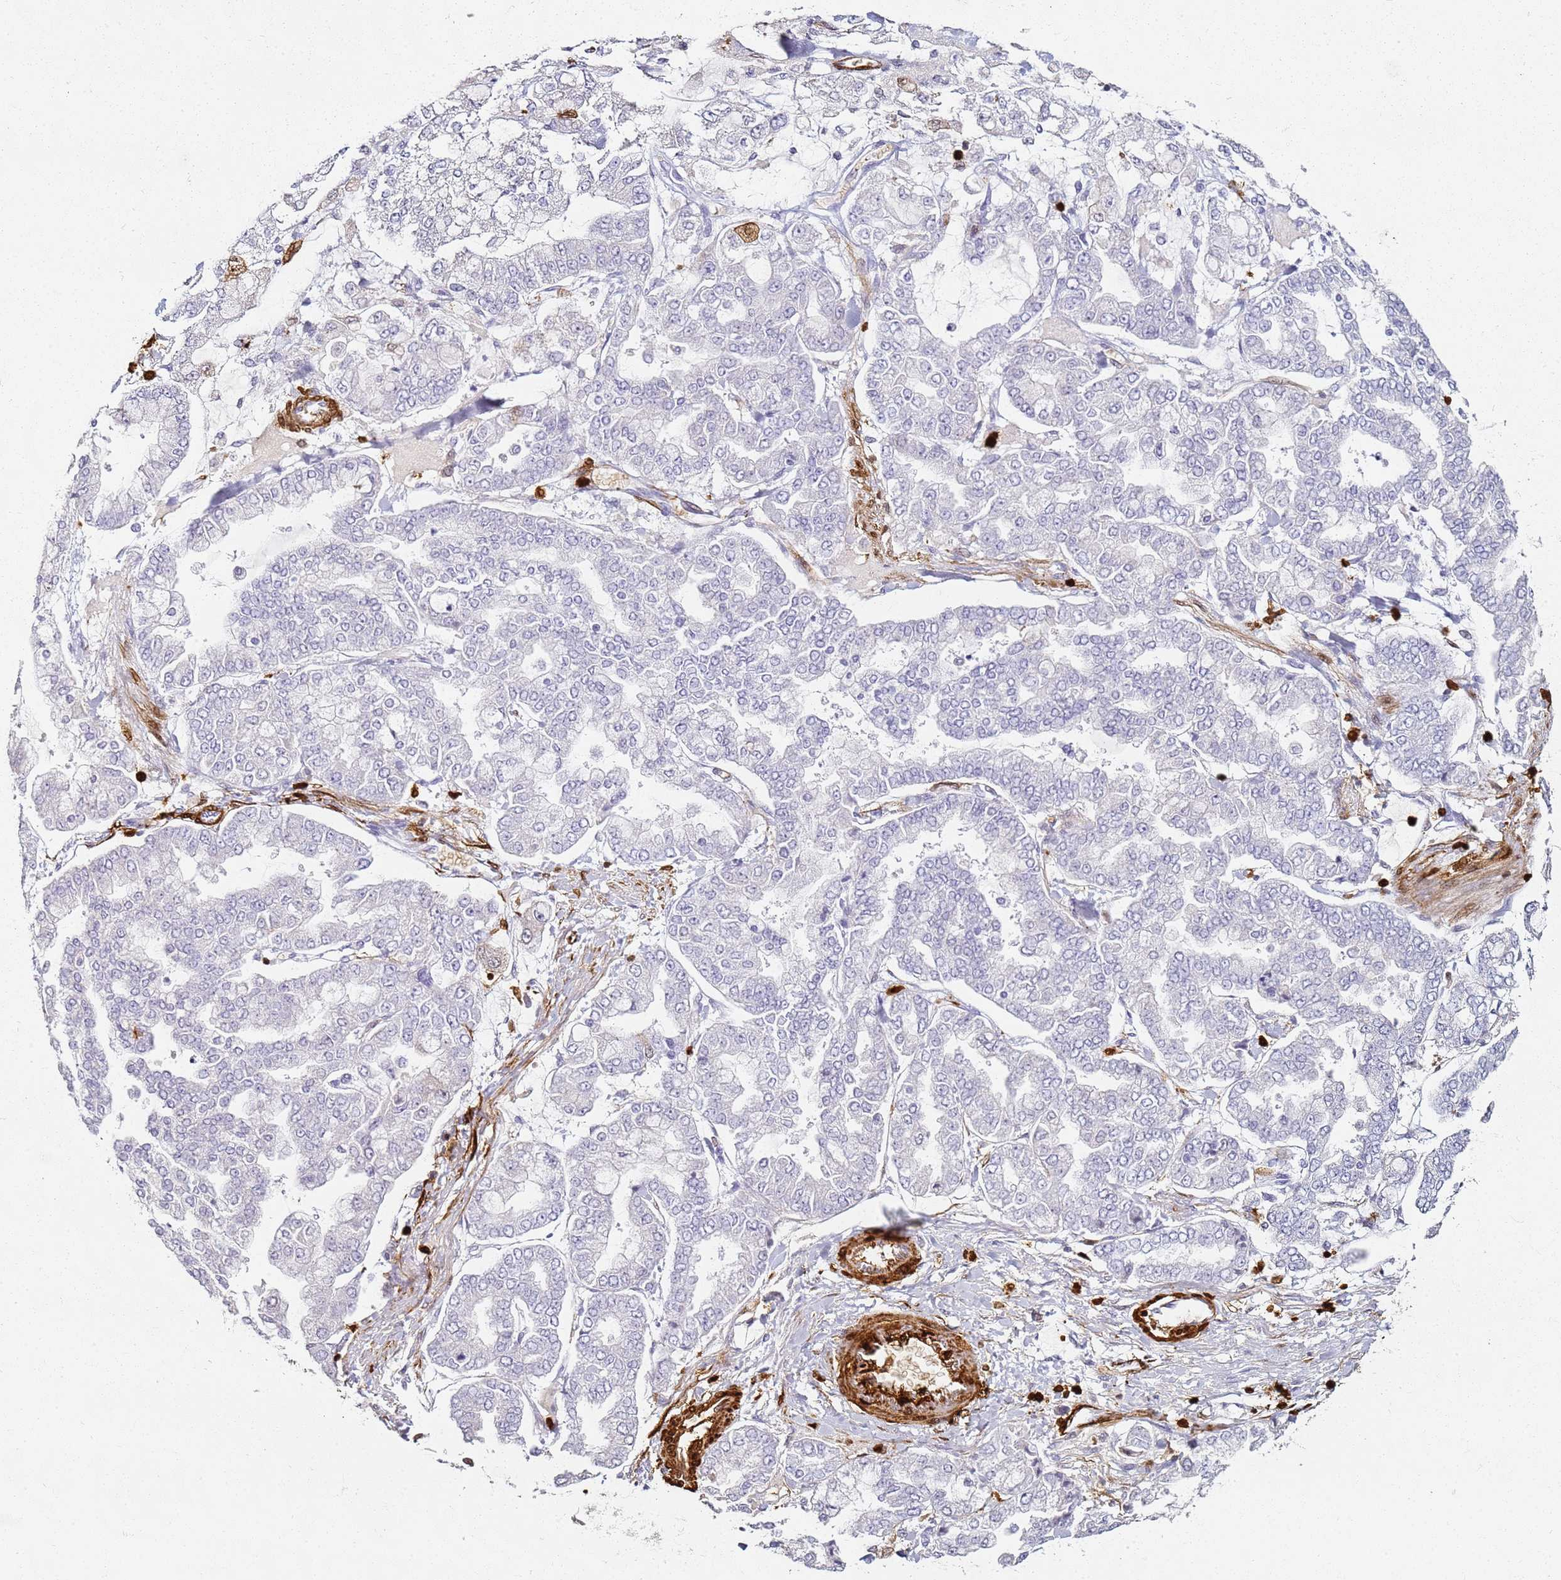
{"staining": {"intensity": "negative", "quantity": "none", "location": "none"}, "tissue": "stomach cancer", "cell_type": "Tumor cells", "image_type": "cancer", "snomed": [{"axis": "morphology", "description": "Normal tissue, NOS"}, {"axis": "morphology", "description": "Adenocarcinoma, NOS"}, {"axis": "topography", "description": "Stomach, upper"}, {"axis": "topography", "description": "Stomach"}], "caption": "Immunohistochemistry histopathology image of stomach adenocarcinoma stained for a protein (brown), which demonstrates no positivity in tumor cells.", "gene": "S100A4", "patient": {"sex": "male", "age": 76}}